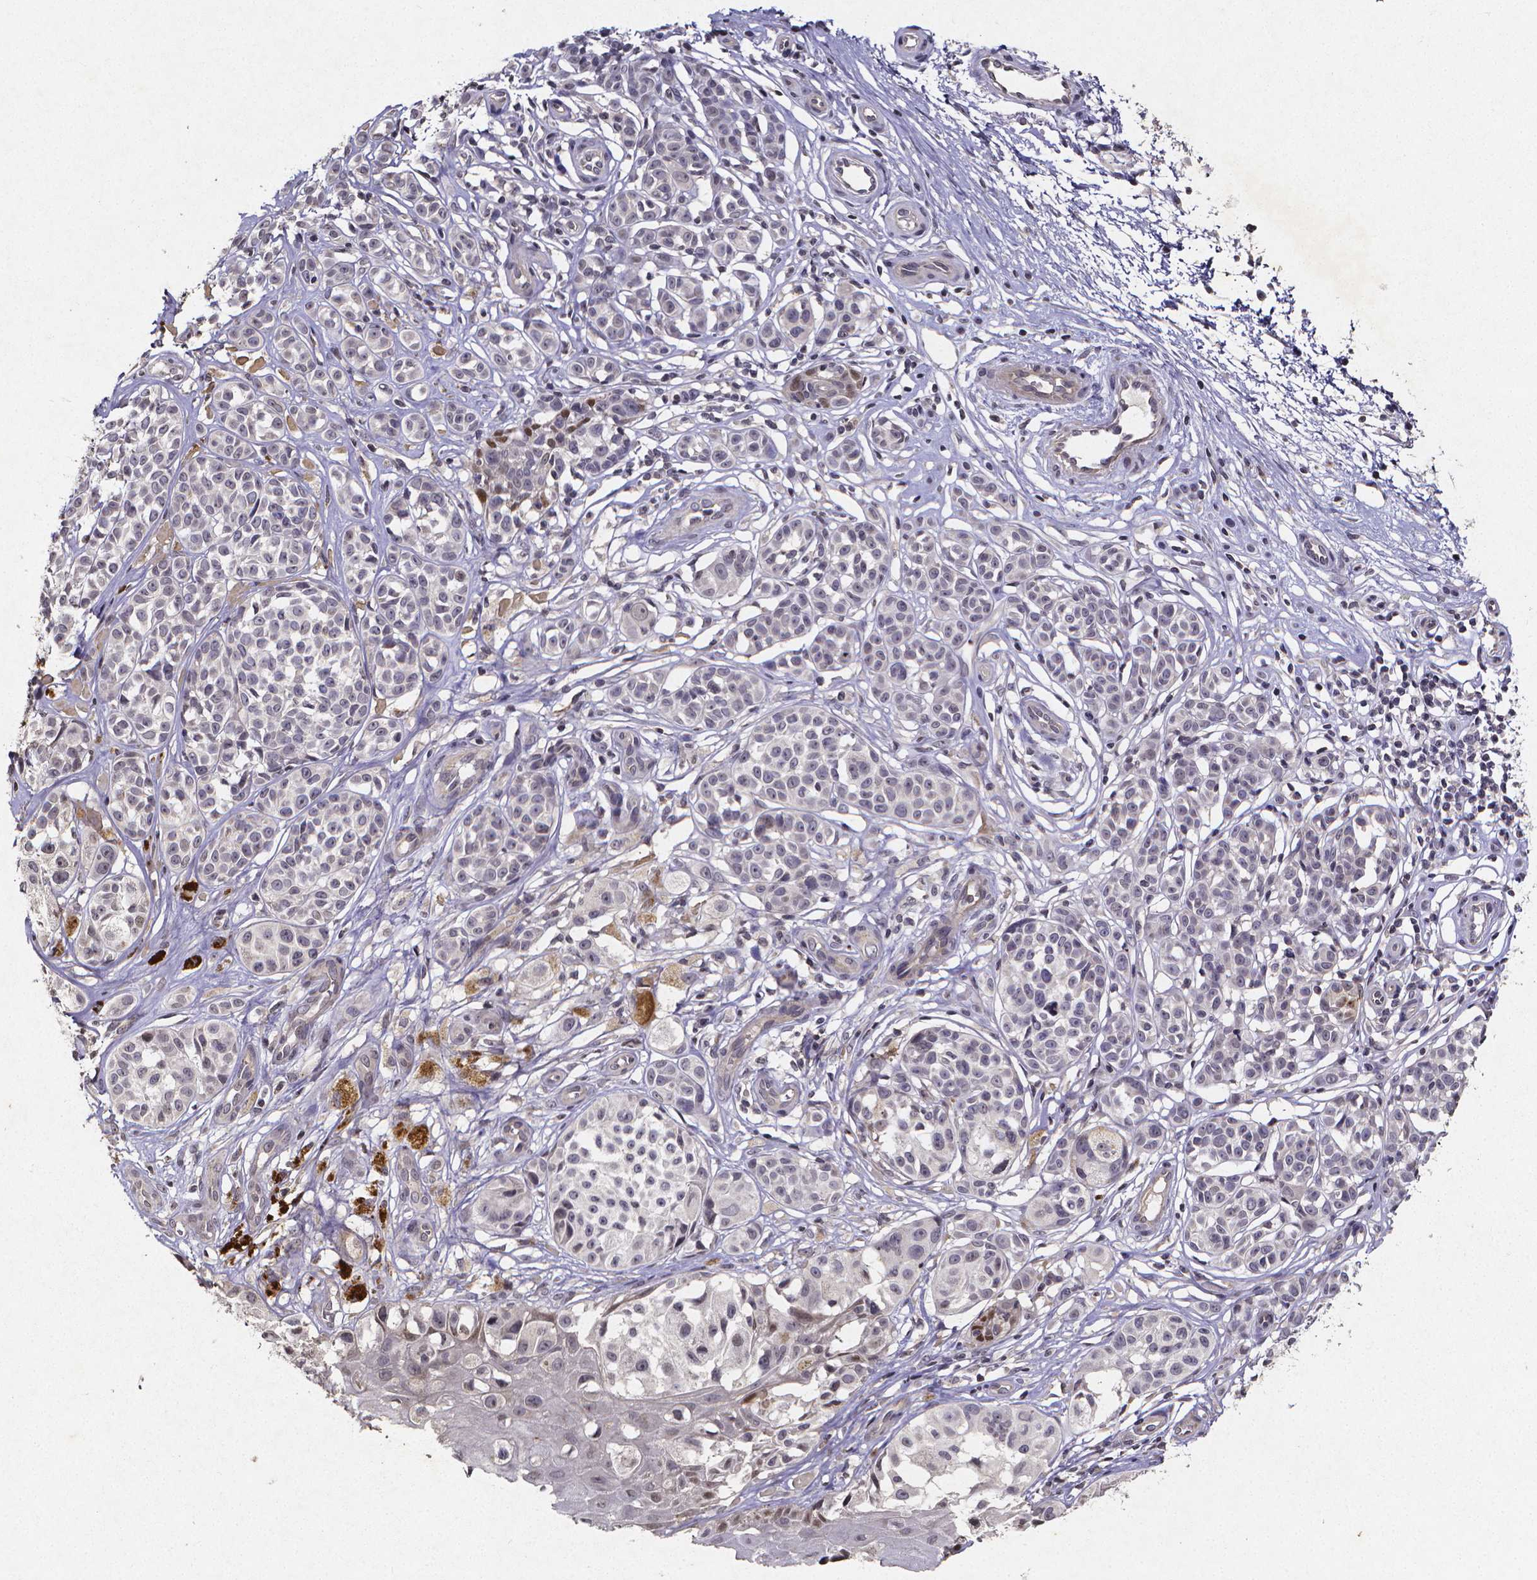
{"staining": {"intensity": "negative", "quantity": "none", "location": "none"}, "tissue": "melanoma", "cell_type": "Tumor cells", "image_type": "cancer", "snomed": [{"axis": "morphology", "description": "Malignant melanoma, NOS"}, {"axis": "topography", "description": "Skin"}], "caption": "This is a histopathology image of IHC staining of malignant melanoma, which shows no positivity in tumor cells. The staining was performed using DAB to visualize the protein expression in brown, while the nuclei were stained in blue with hematoxylin (Magnification: 20x).", "gene": "TP73", "patient": {"sex": "female", "age": 90}}